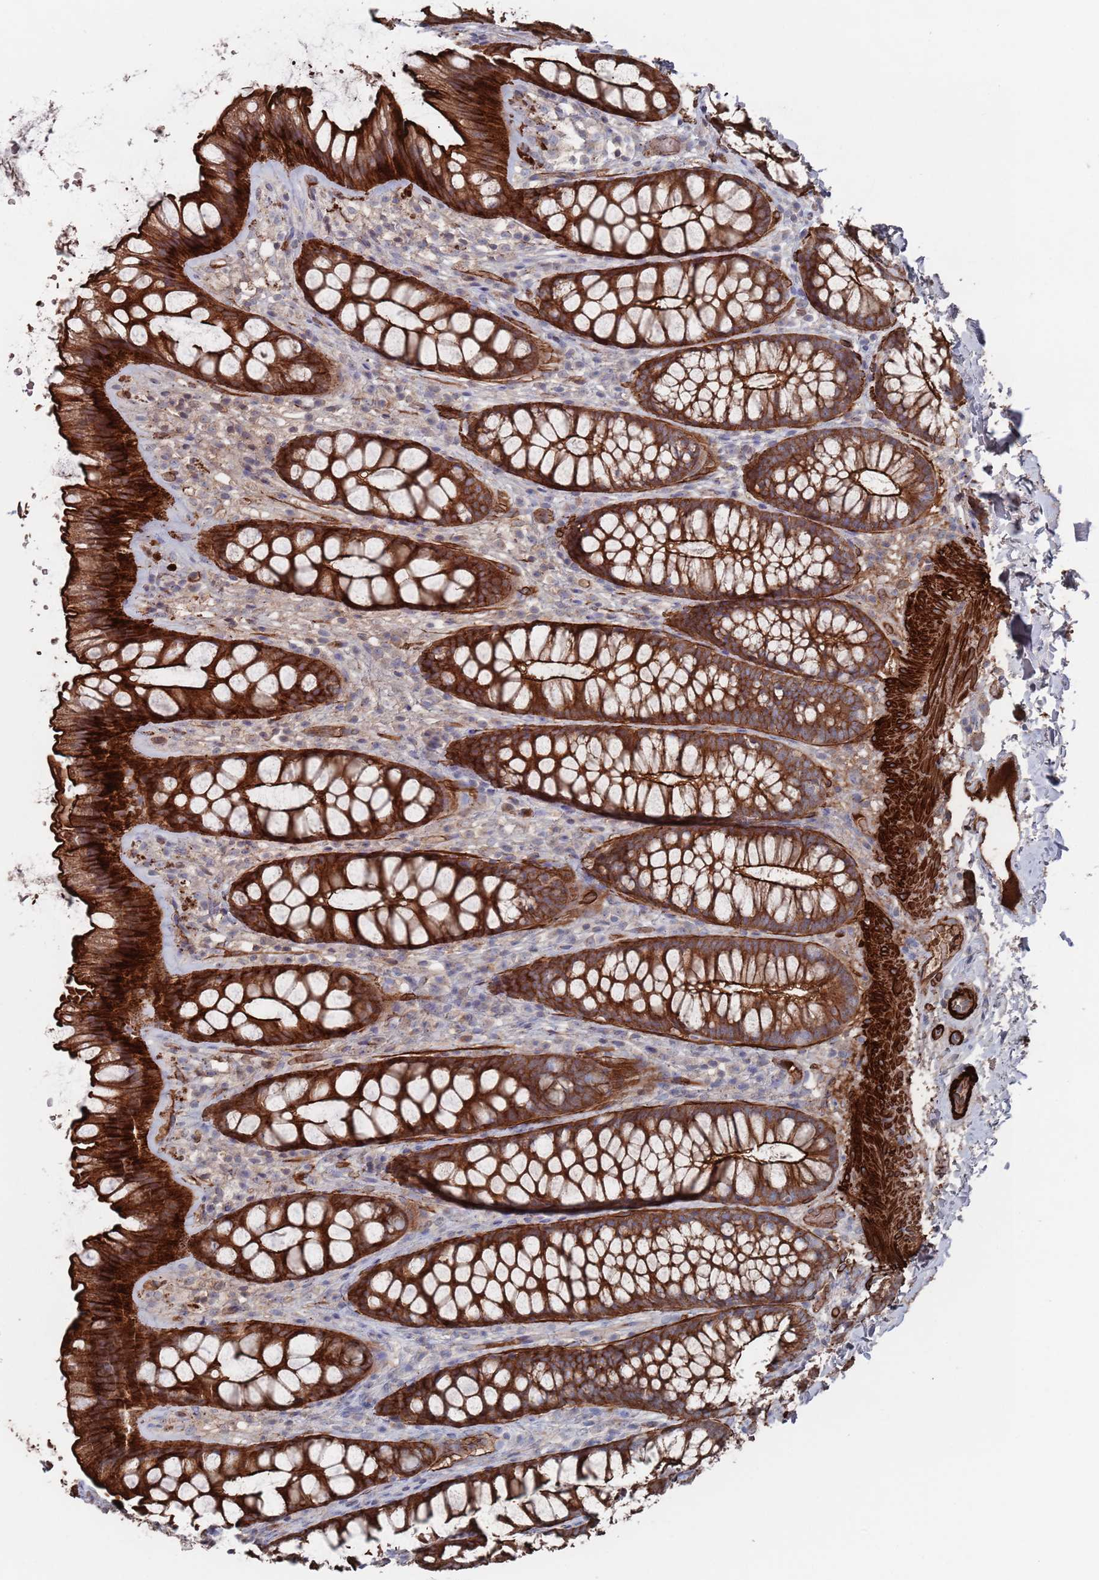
{"staining": {"intensity": "negative", "quantity": "none", "location": "none"}, "tissue": "colon", "cell_type": "Endothelial cells", "image_type": "normal", "snomed": [{"axis": "morphology", "description": "Normal tissue, NOS"}, {"axis": "topography", "description": "Colon"}], "caption": "The micrograph shows no staining of endothelial cells in unremarkable colon. (DAB (3,3'-diaminobenzidine) IHC with hematoxylin counter stain).", "gene": "PLEKHA4", "patient": {"sex": "male", "age": 46}}